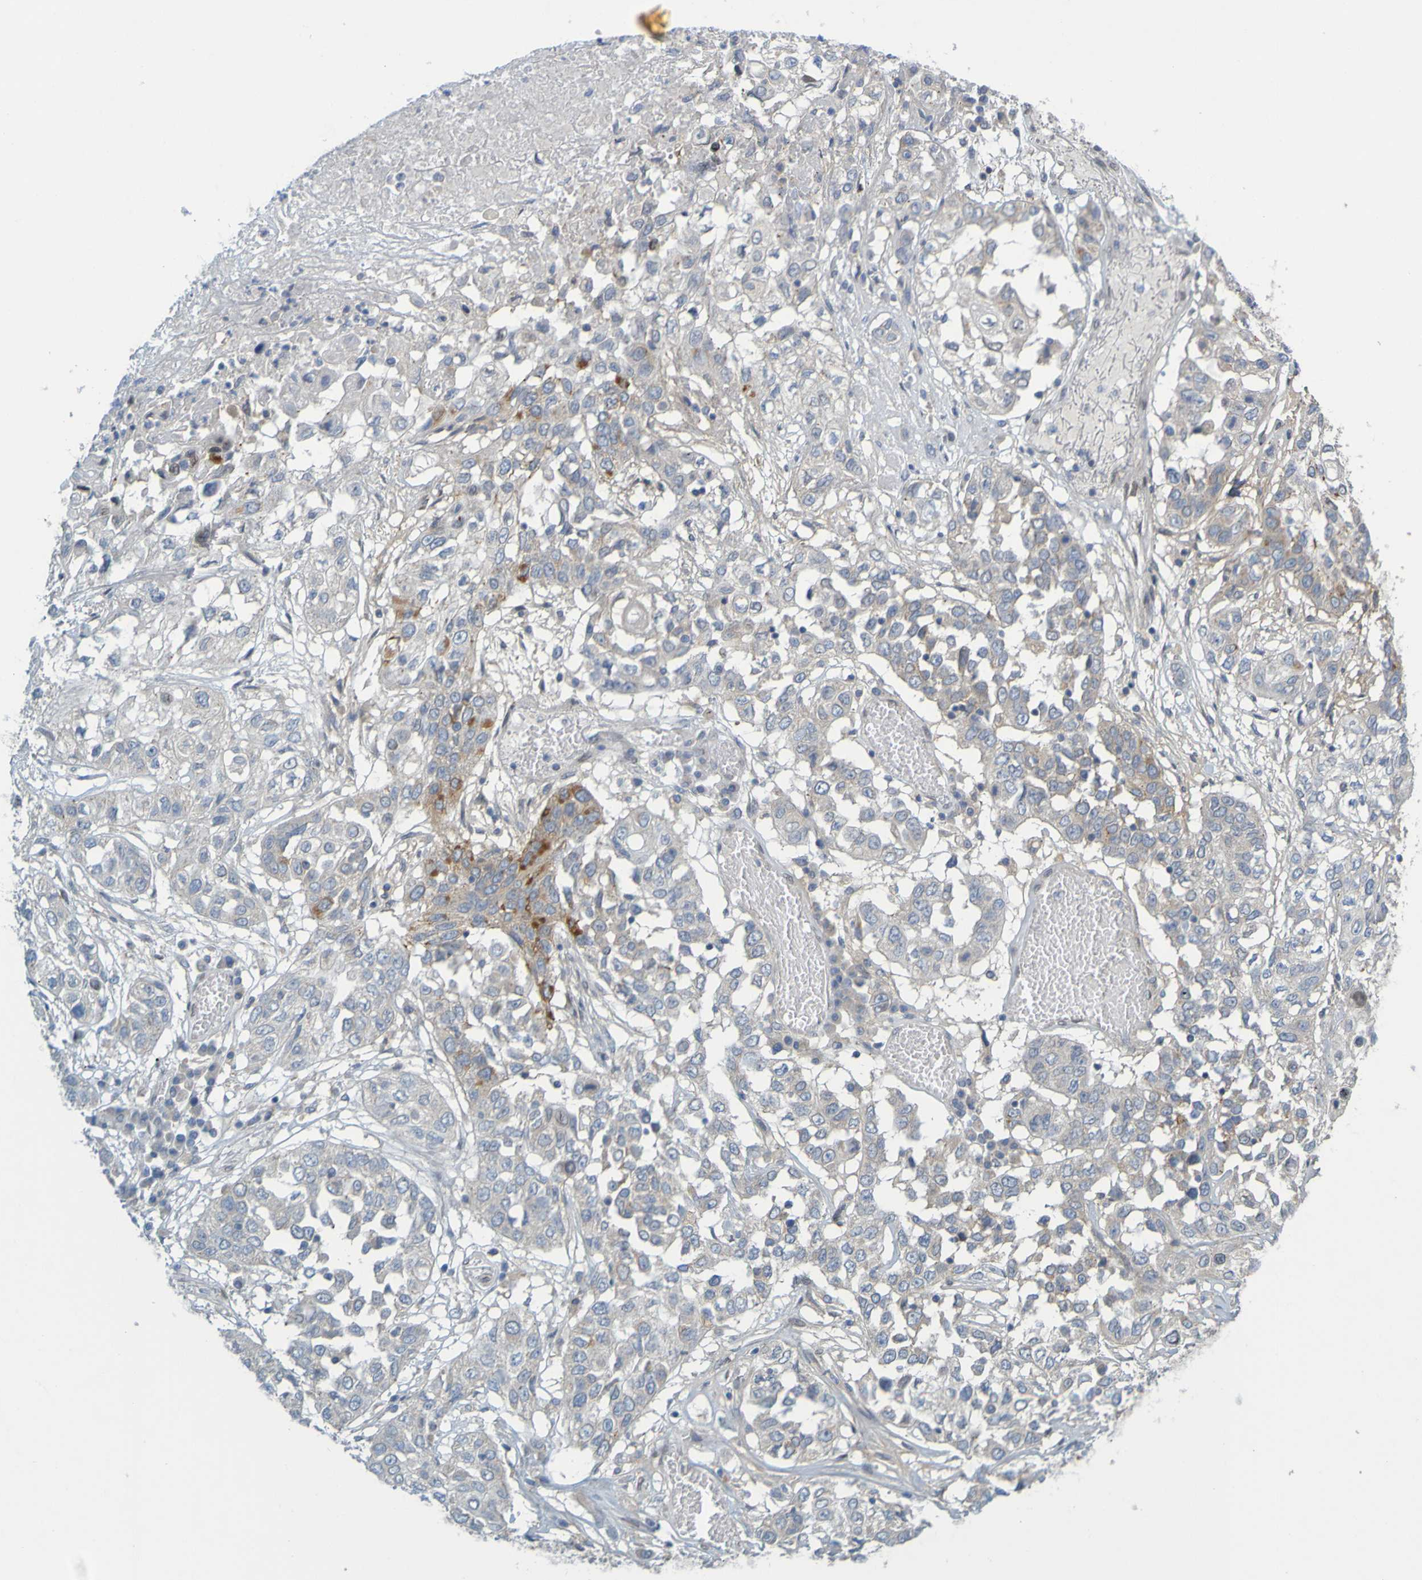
{"staining": {"intensity": "weak", "quantity": "<25%", "location": "cytoplasmic/membranous"}, "tissue": "lung cancer", "cell_type": "Tumor cells", "image_type": "cancer", "snomed": [{"axis": "morphology", "description": "Squamous cell carcinoma, NOS"}, {"axis": "topography", "description": "Lung"}], "caption": "The histopathology image displays no significant staining in tumor cells of lung squamous cell carcinoma.", "gene": "MAG", "patient": {"sex": "male", "age": 71}}